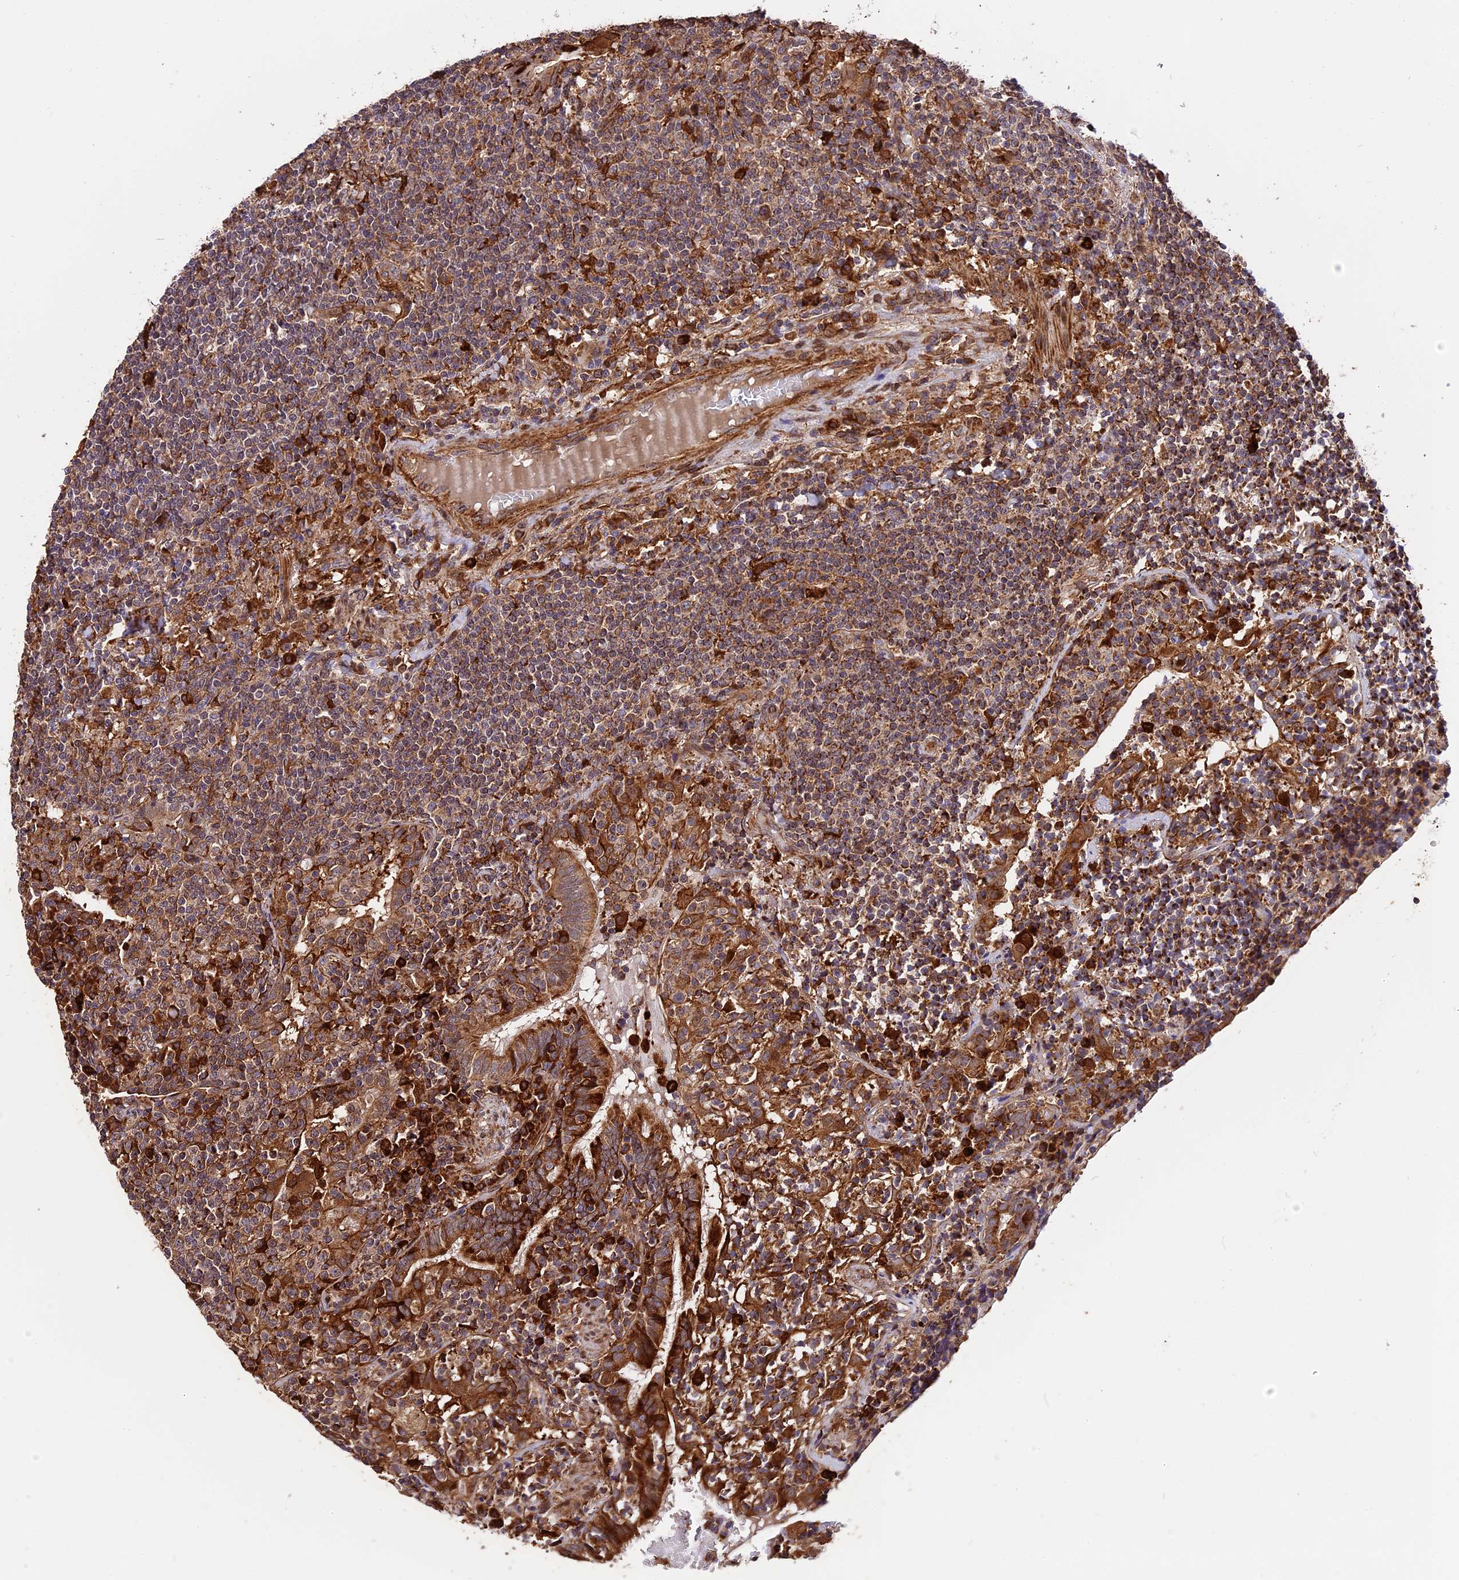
{"staining": {"intensity": "moderate", "quantity": "25%-75%", "location": "cytoplasmic/membranous"}, "tissue": "lymphoma", "cell_type": "Tumor cells", "image_type": "cancer", "snomed": [{"axis": "morphology", "description": "Malignant lymphoma, non-Hodgkin's type, Low grade"}, {"axis": "topography", "description": "Lung"}], "caption": "Immunohistochemical staining of human malignant lymphoma, non-Hodgkin's type (low-grade) exhibits medium levels of moderate cytoplasmic/membranous protein positivity in approximately 25%-75% of tumor cells.", "gene": "HERPUD1", "patient": {"sex": "female", "age": 71}}